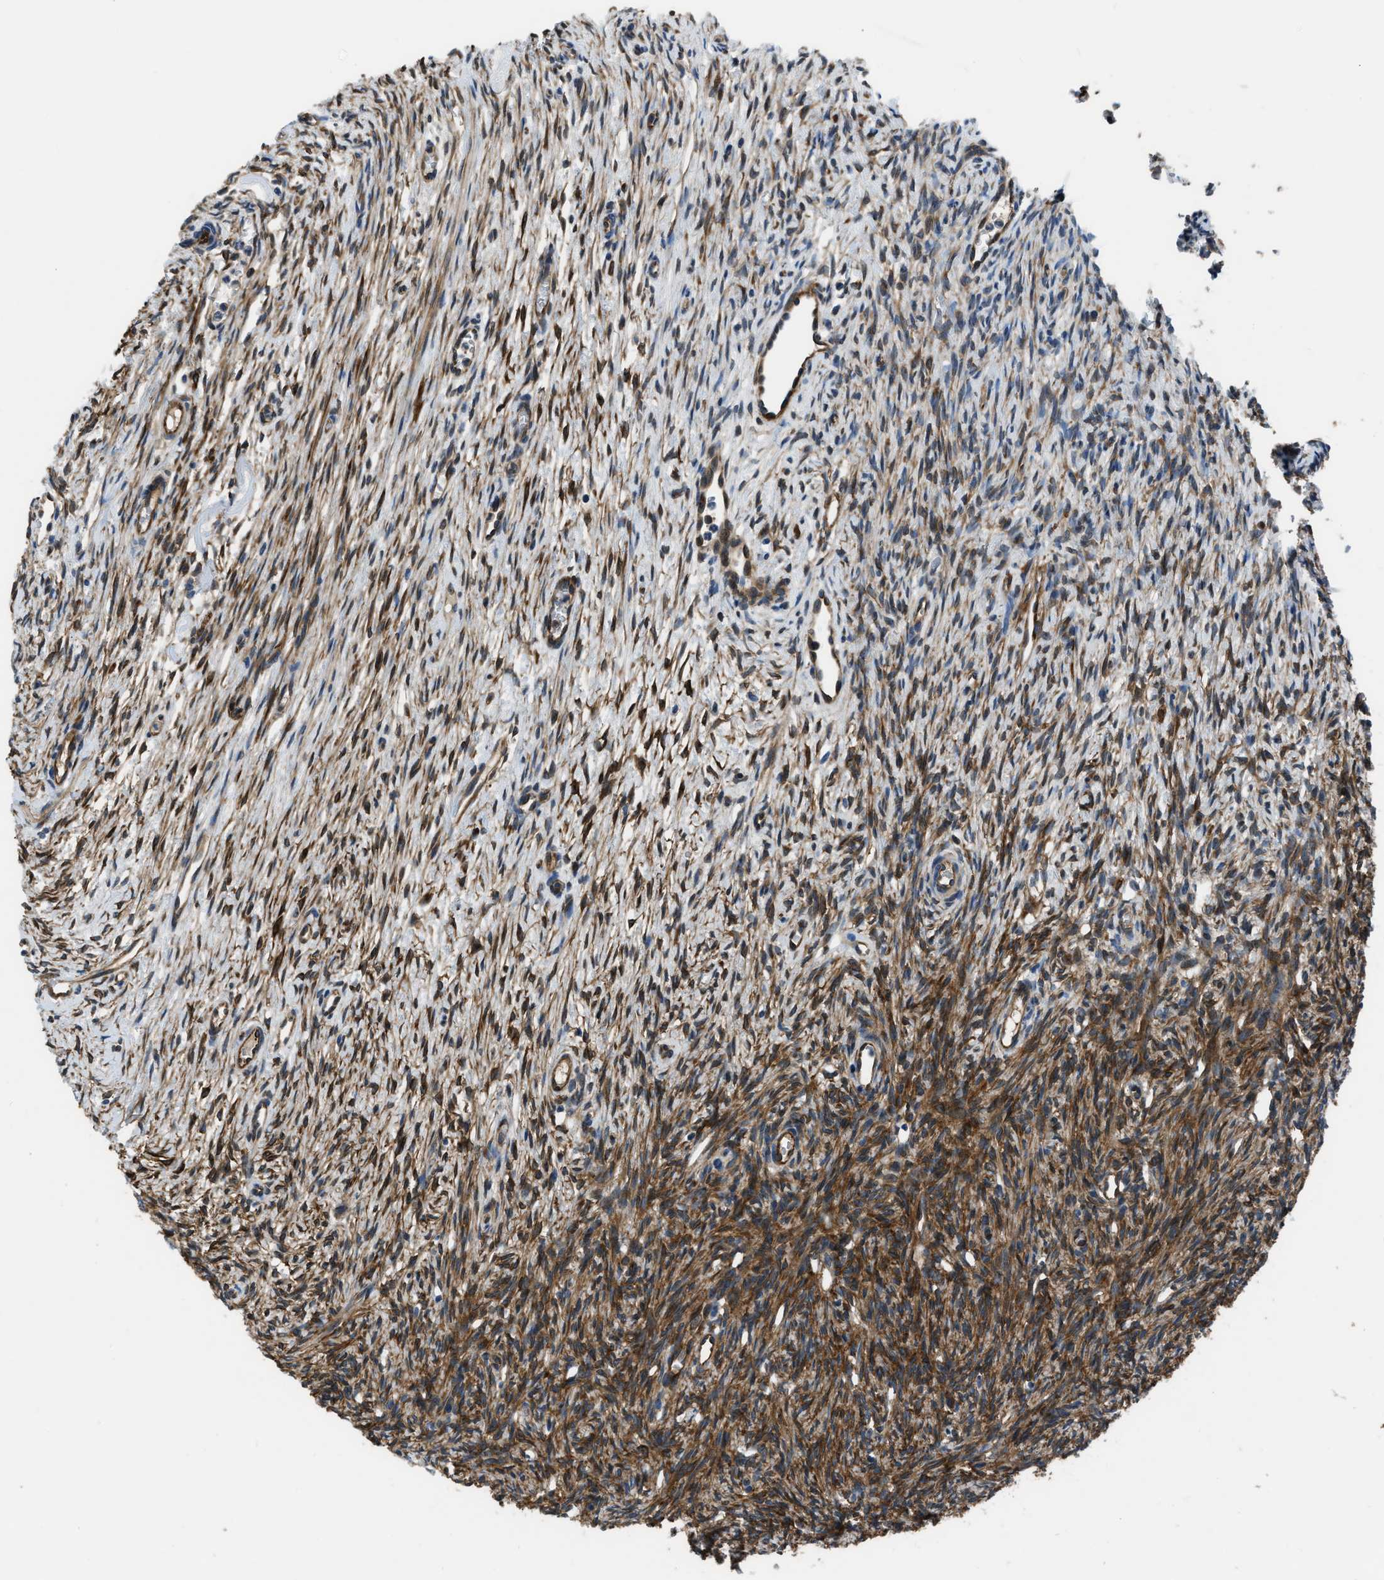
{"staining": {"intensity": "strong", "quantity": ">75%", "location": "cytoplasmic/membranous"}, "tissue": "ovary", "cell_type": "Follicle cells", "image_type": "normal", "snomed": [{"axis": "morphology", "description": "Normal tissue, NOS"}, {"axis": "topography", "description": "Ovary"}], "caption": "This photomicrograph reveals unremarkable ovary stained with IHC to label a protein in brown. The cytoplasmic/membranous of follicle cells show strong positivity for the protein. Nuclei are counter-stained blue.", "gene": "PFKP", "patient": {"sex": "female", "age": 33}}